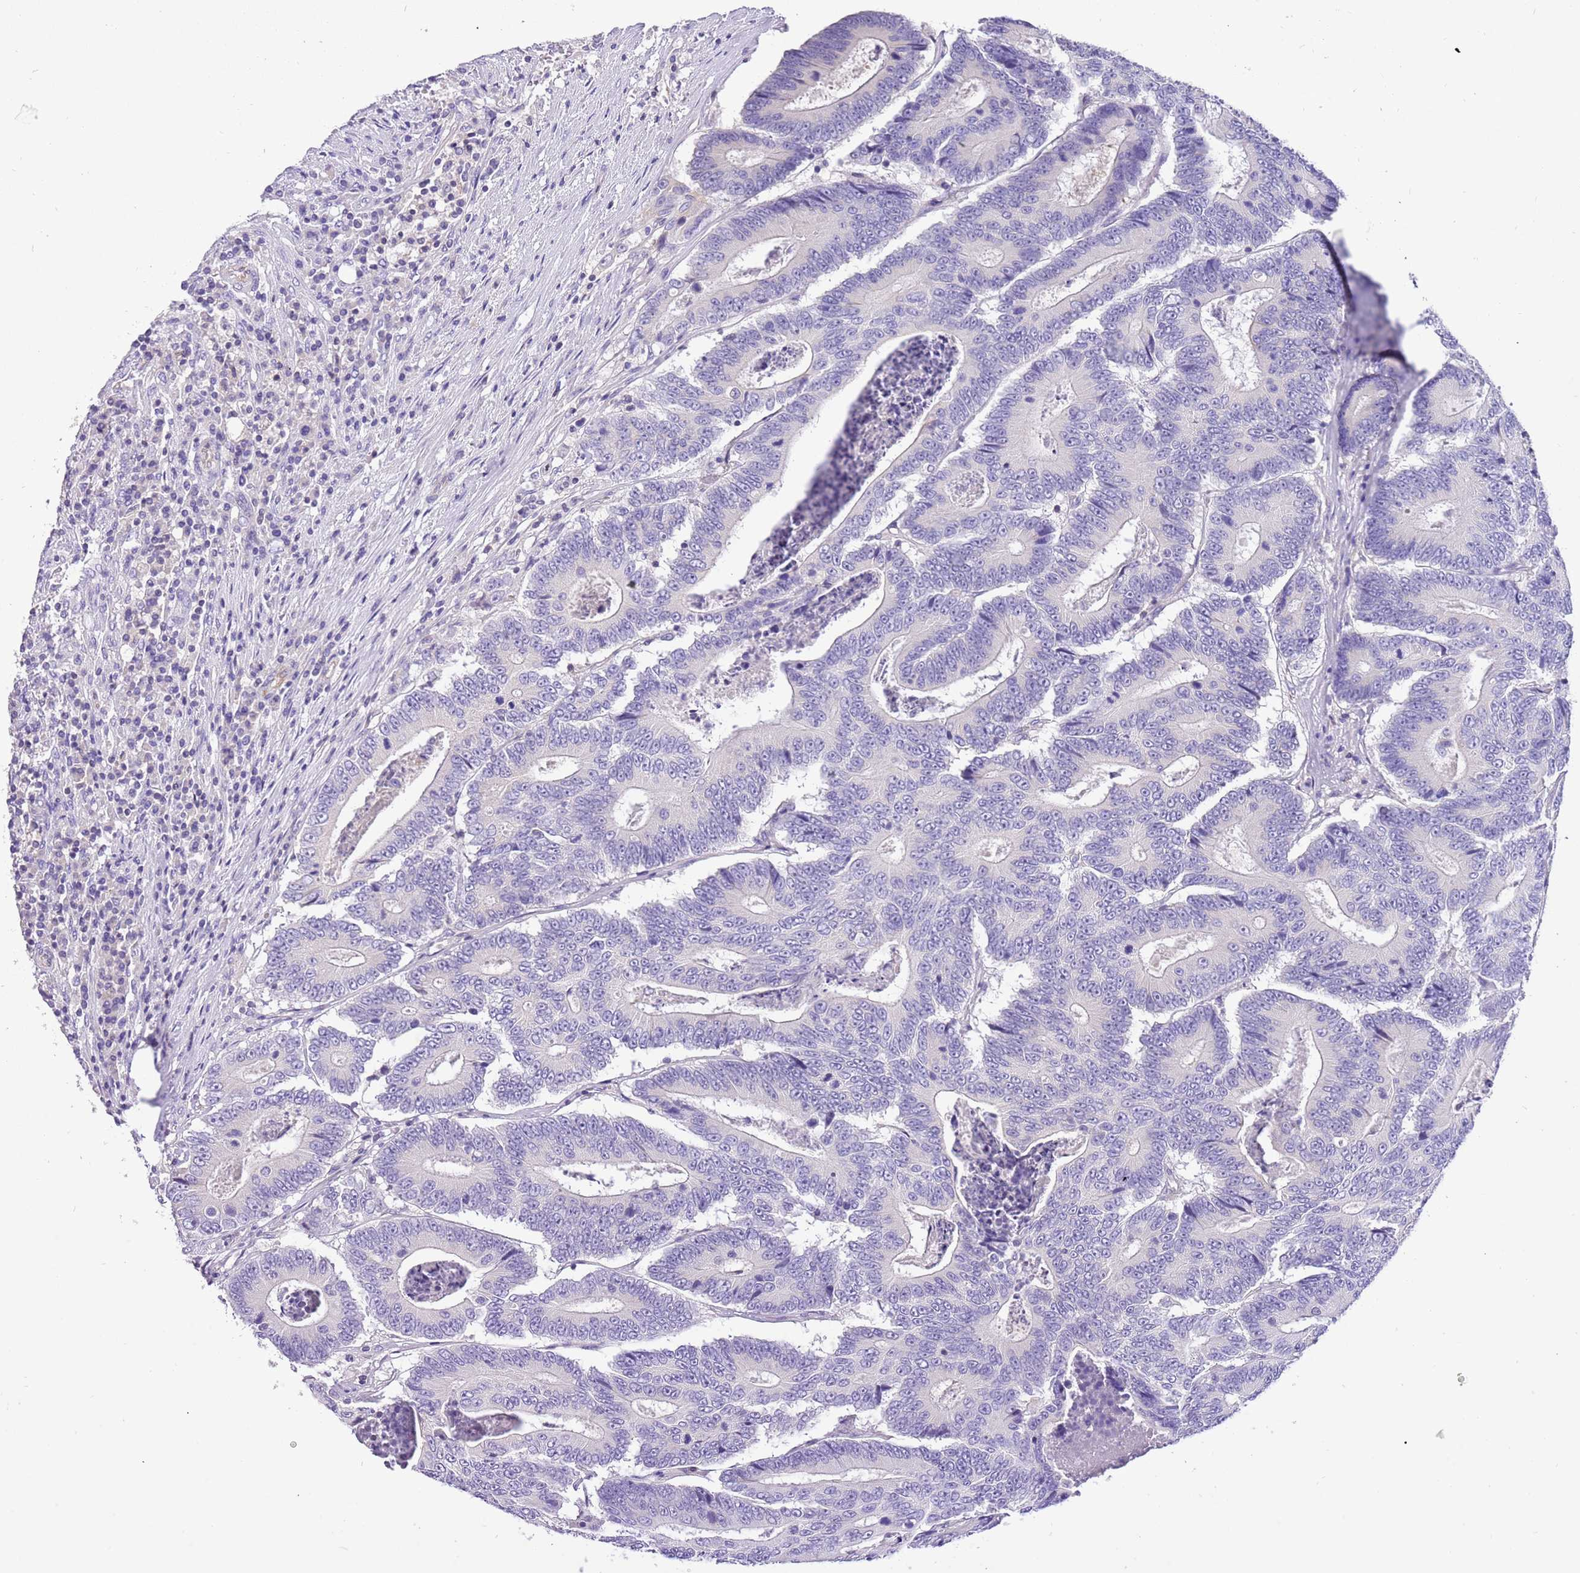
{"staining": {"intensity": "negative", "quantity": "none", "location": "none"}, "tissue": "colorectal cancer", "cell_type": "Tumor cells", "image_type": "cancer", "snomed": [{"axis": "morphology", "description": "Adenocarcinoma, NOS"}, {"axis": "topography", "description": "Colon"}], "caption": "Adenocarcinoma (colorectal) stained for a protein using immunohistochemistry exhibits no staining tumor cells.", "gene": "GLCE", "patient": {"sex": "male", "age": 83}}